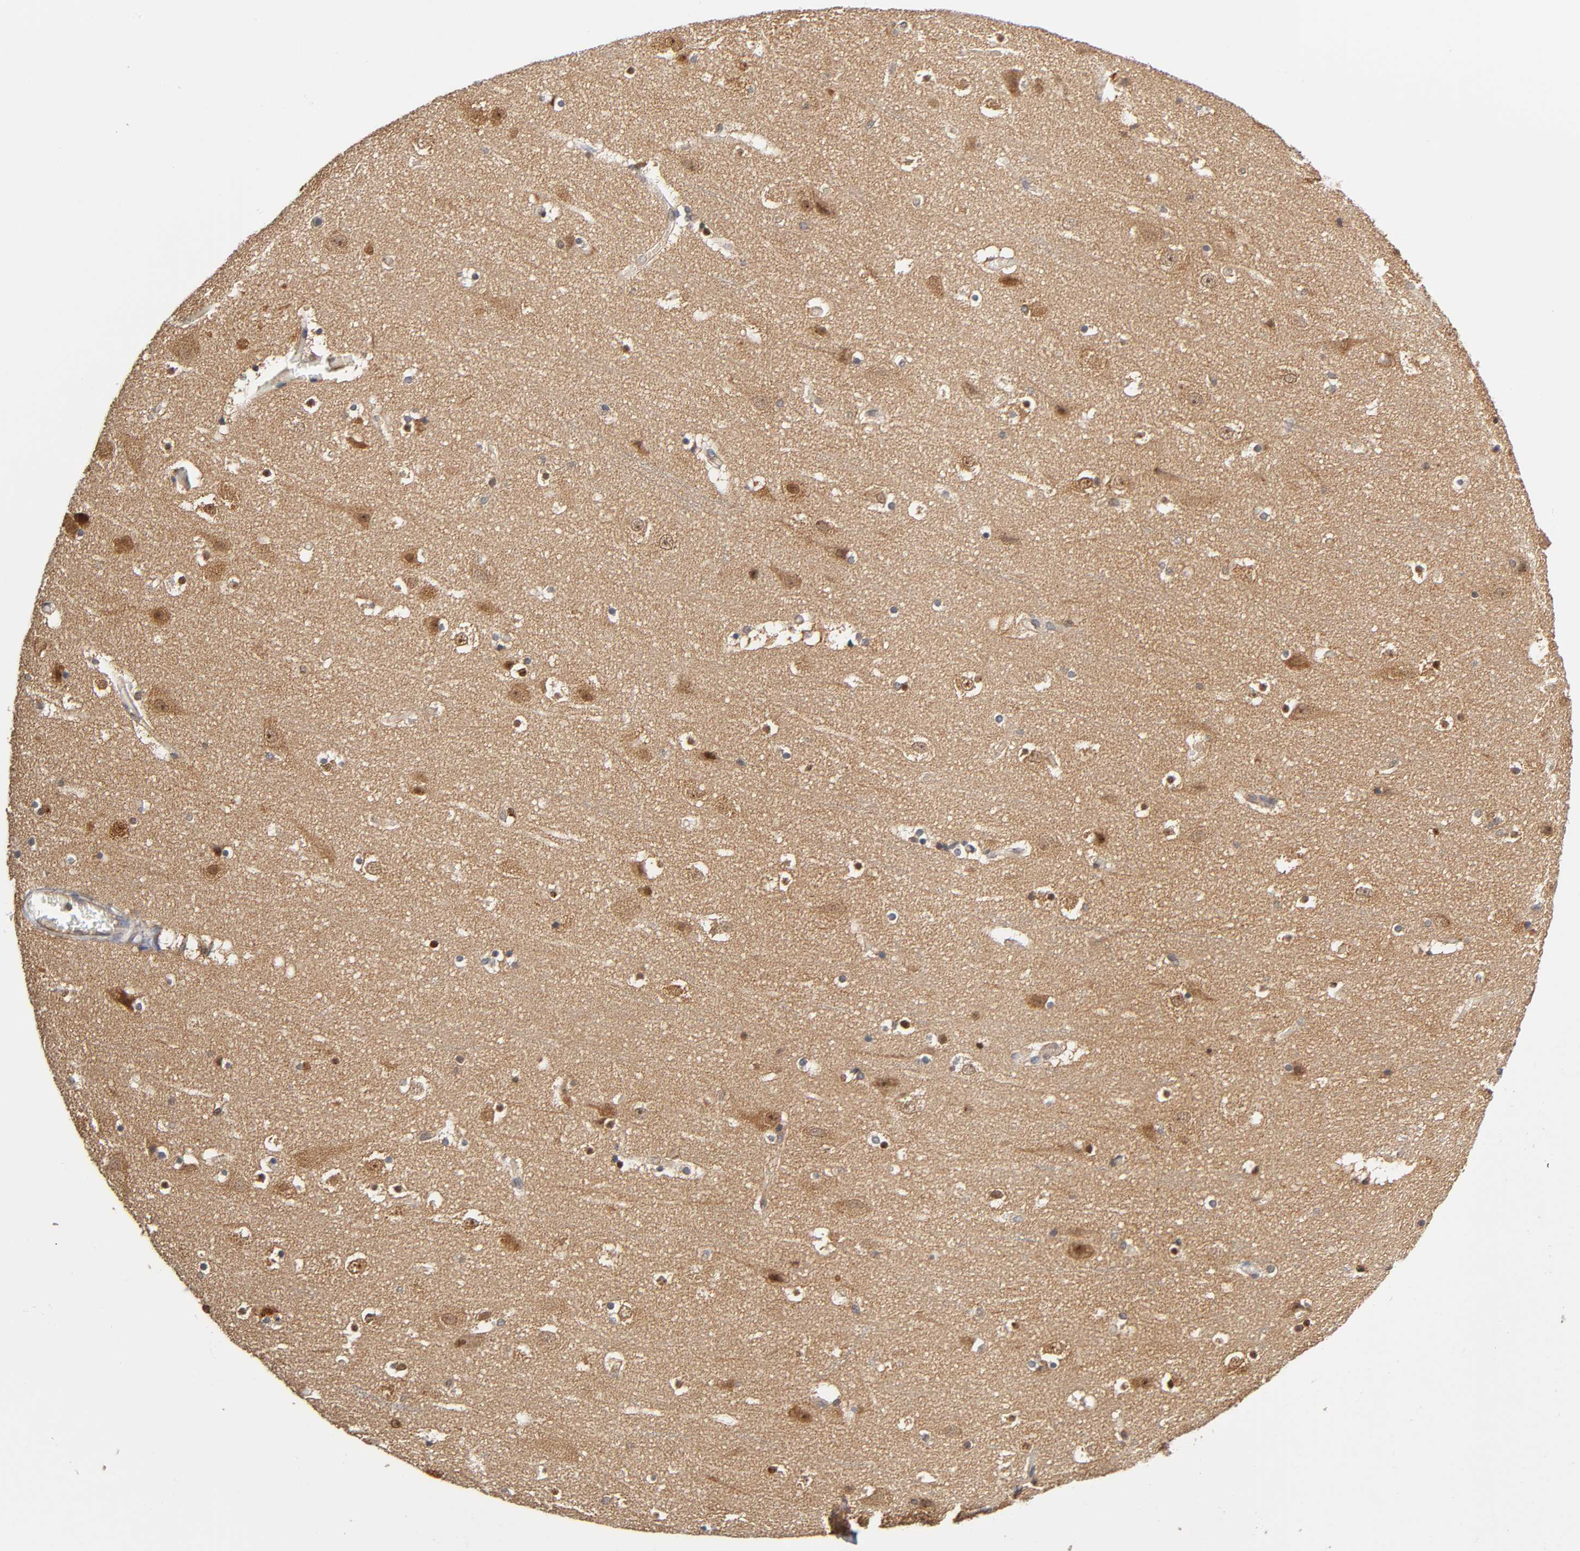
{"staining": {"intensity": "negative", "quantity": "none", "location": "none"}, "tissue": "cerebral cortex", "cell_type": "Endothelial cells", "image_type": "normal", "snomed": [{"axis": "morphology", "description": "Normal tissue, NOS"}, {"axis": "topography", "description": "Cerebral cortex"}], "caption": "IHC of normal cerebral cortex reveals no positivity in endothelial cells. (DAB immunohistochemistry (IHC) visualized using brightfield microscopy, high magnification).", "gene": "PAFAH1B1", "patient": {"sex": "male", "age": 45}}